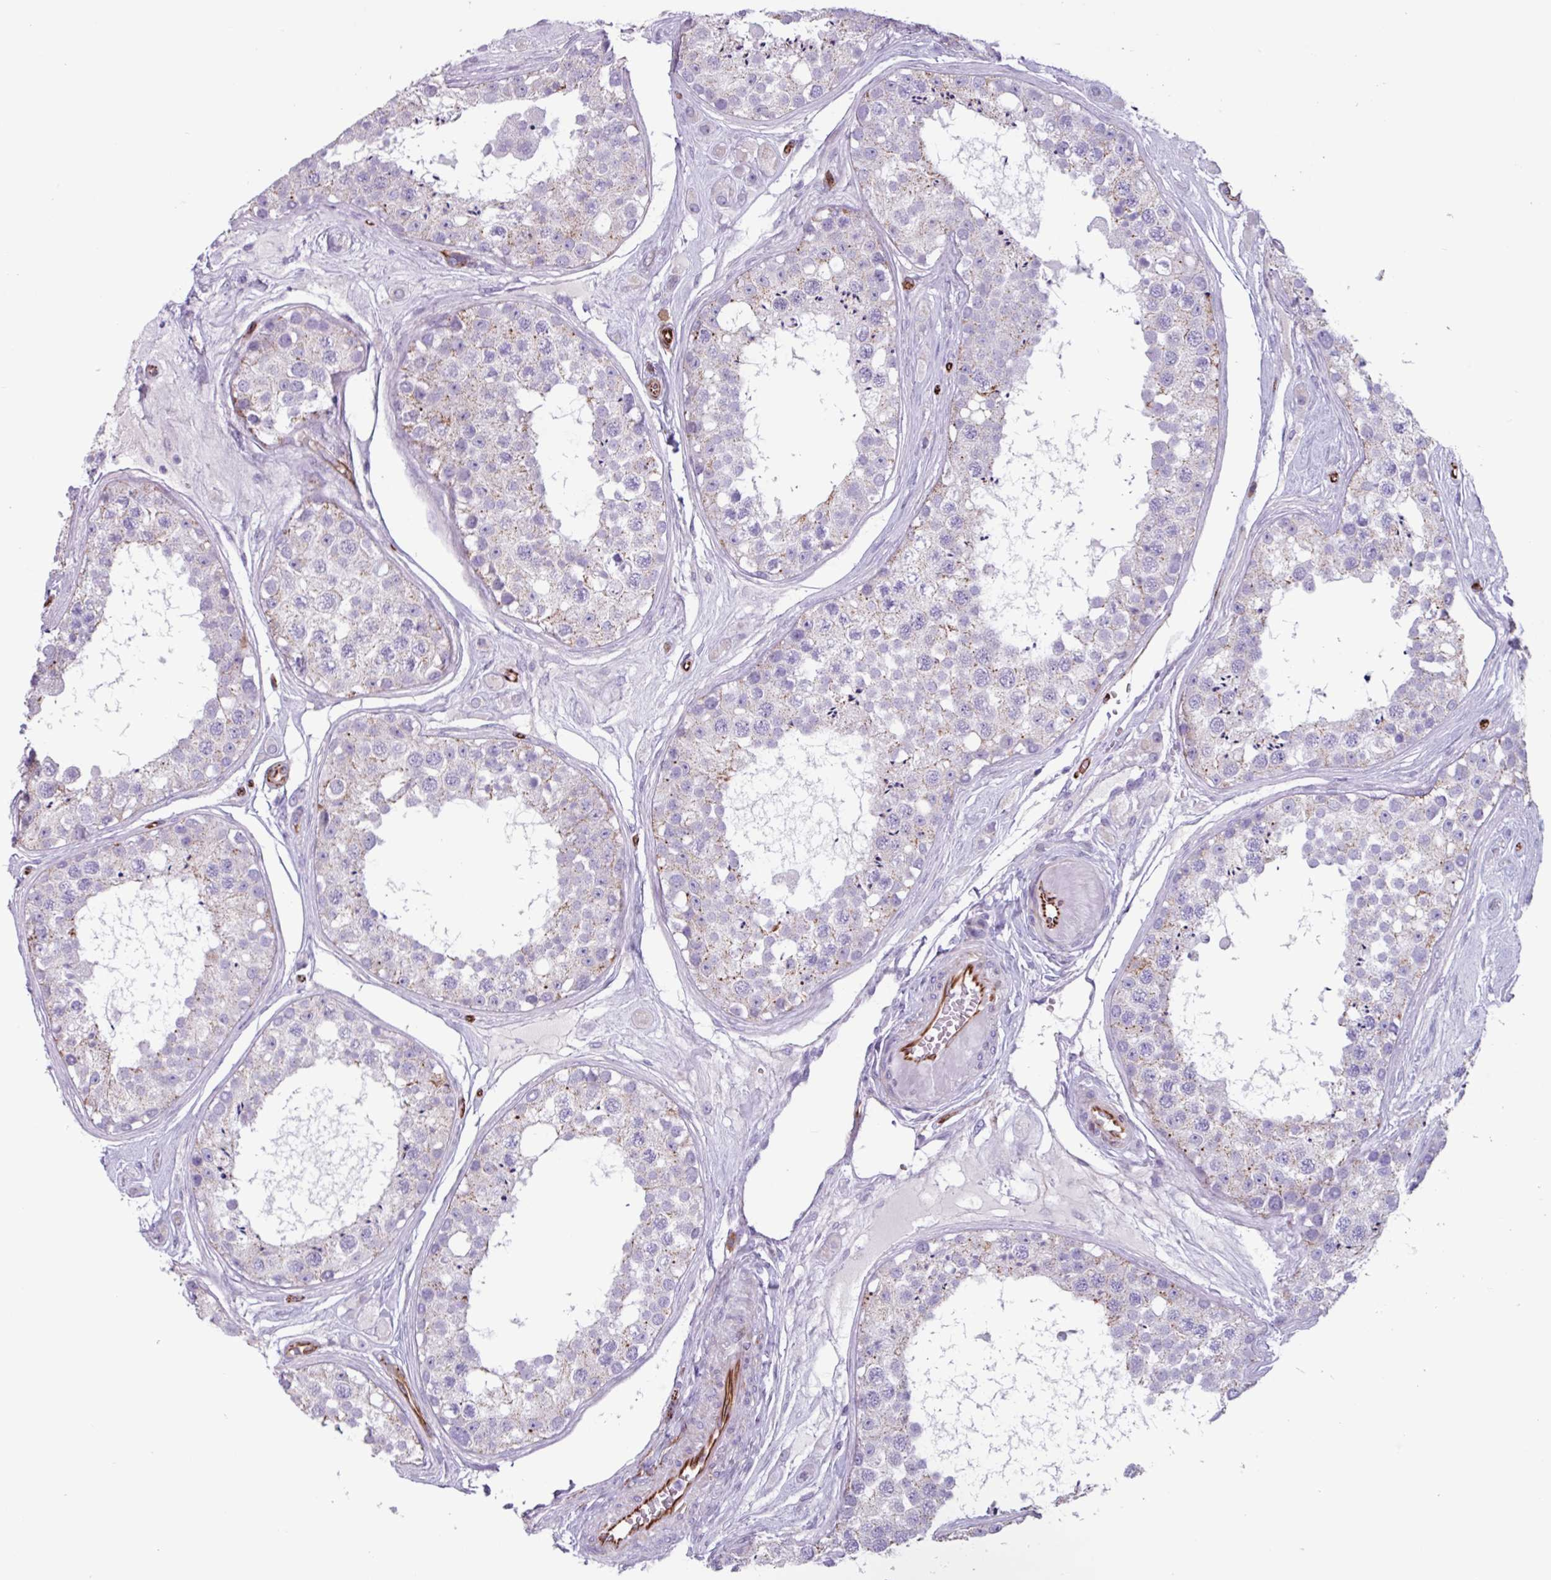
{"staining": {"intensity": "negative", "quantity": "none", "location": "none"}, "tissue": "testis", "cell_type": "Cells in seminiferous ducts", "image_type": "normal", "snomed": [{"axis": "morphology", "description": "Normal tissue, NOS"}, {"axis": "topography", "description": "Testis"}], "caption": "The immunohistochemistry image has no significant positivity in cells in seminiferous ducts of testis. (DAB (3,3'-diaminobenzidine) immunohistochemistry (IHC) visualized using brightfield microscopy, high magnification).", "gene": "BTD", "patient": {"sex": "male", "age": 25}}